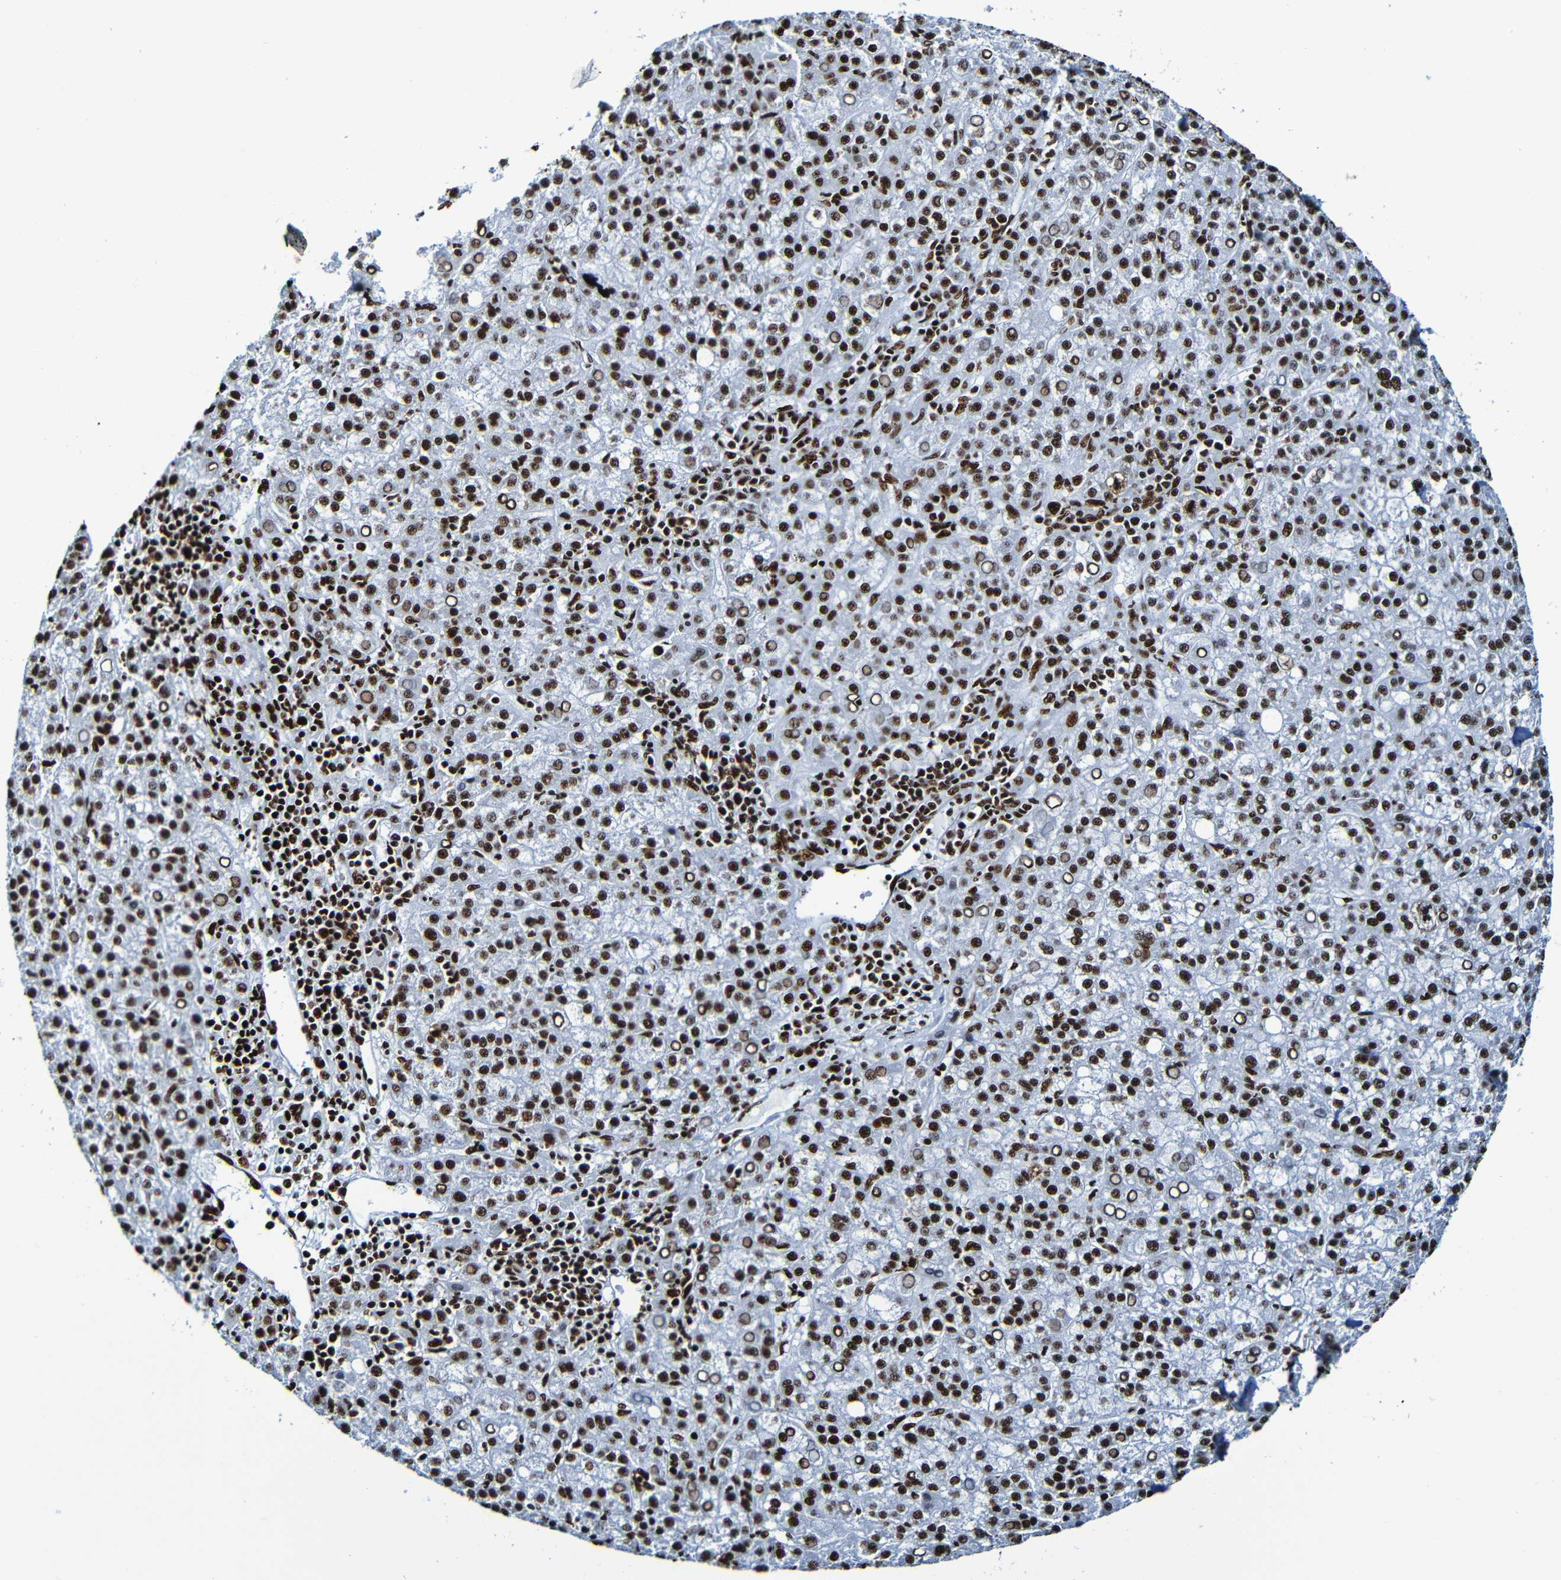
{"staining": {"intensity": "strong", "quantity": ">75%", "location": "nuclear"}, "tissue": "liver cancer", "cell_type": "Tumor cells", "image_type": "cancer", "snomed": [{"axis": "morphology", "description": "Carcinoma, Hepatocellular, NOS"}, {"axis": "topography", "description": "Liver"}], "caption": "Immunohistochemical staining of human liver cancer (hepatocellular carcinoma) exhibits strong nuclear protein expression in approximately >75% of tumor cells.", "gene": "SRSF3", "patient": {"sex": "female", "age": 58}}